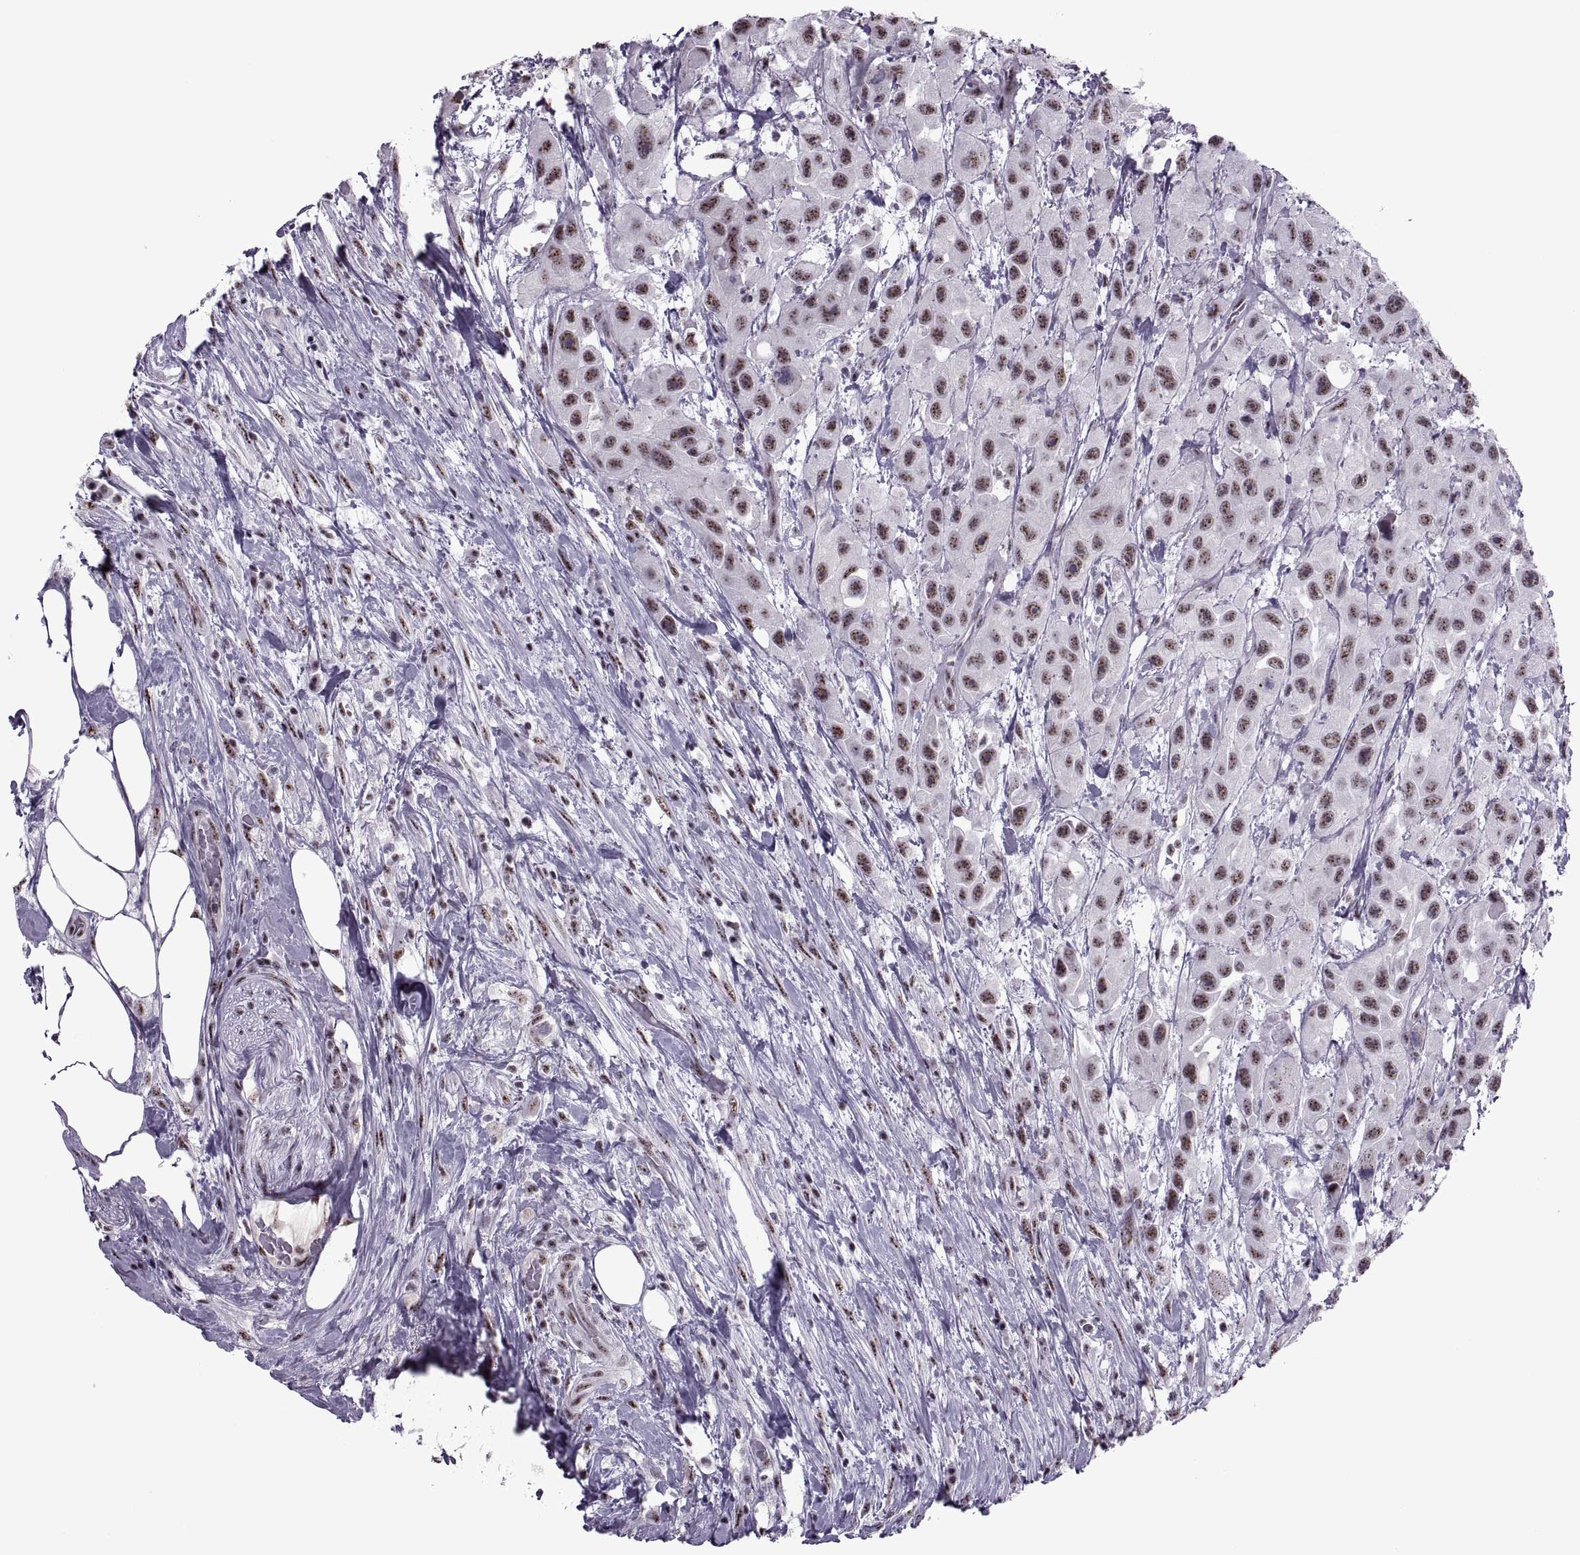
{"staining": {"intensity": "moderate", "quantity": ">75%", "location": "nuclear"}, "tissue": "urothelial cancer", "cell_type": "Tumor cells", "image_type": "cancer", "snomed": [{"axis": "morphology", "description": "Urothelial carcinoma, High grade"}, {"axis": "topography", "description": "Urinary bladder"}], "caption": "A brown stain labels moderate nuclear expression of a protein in urothelial cancer tumor cells.", "gene": "MAGEA4", "patient": {"sex": "male", "age": 79}}